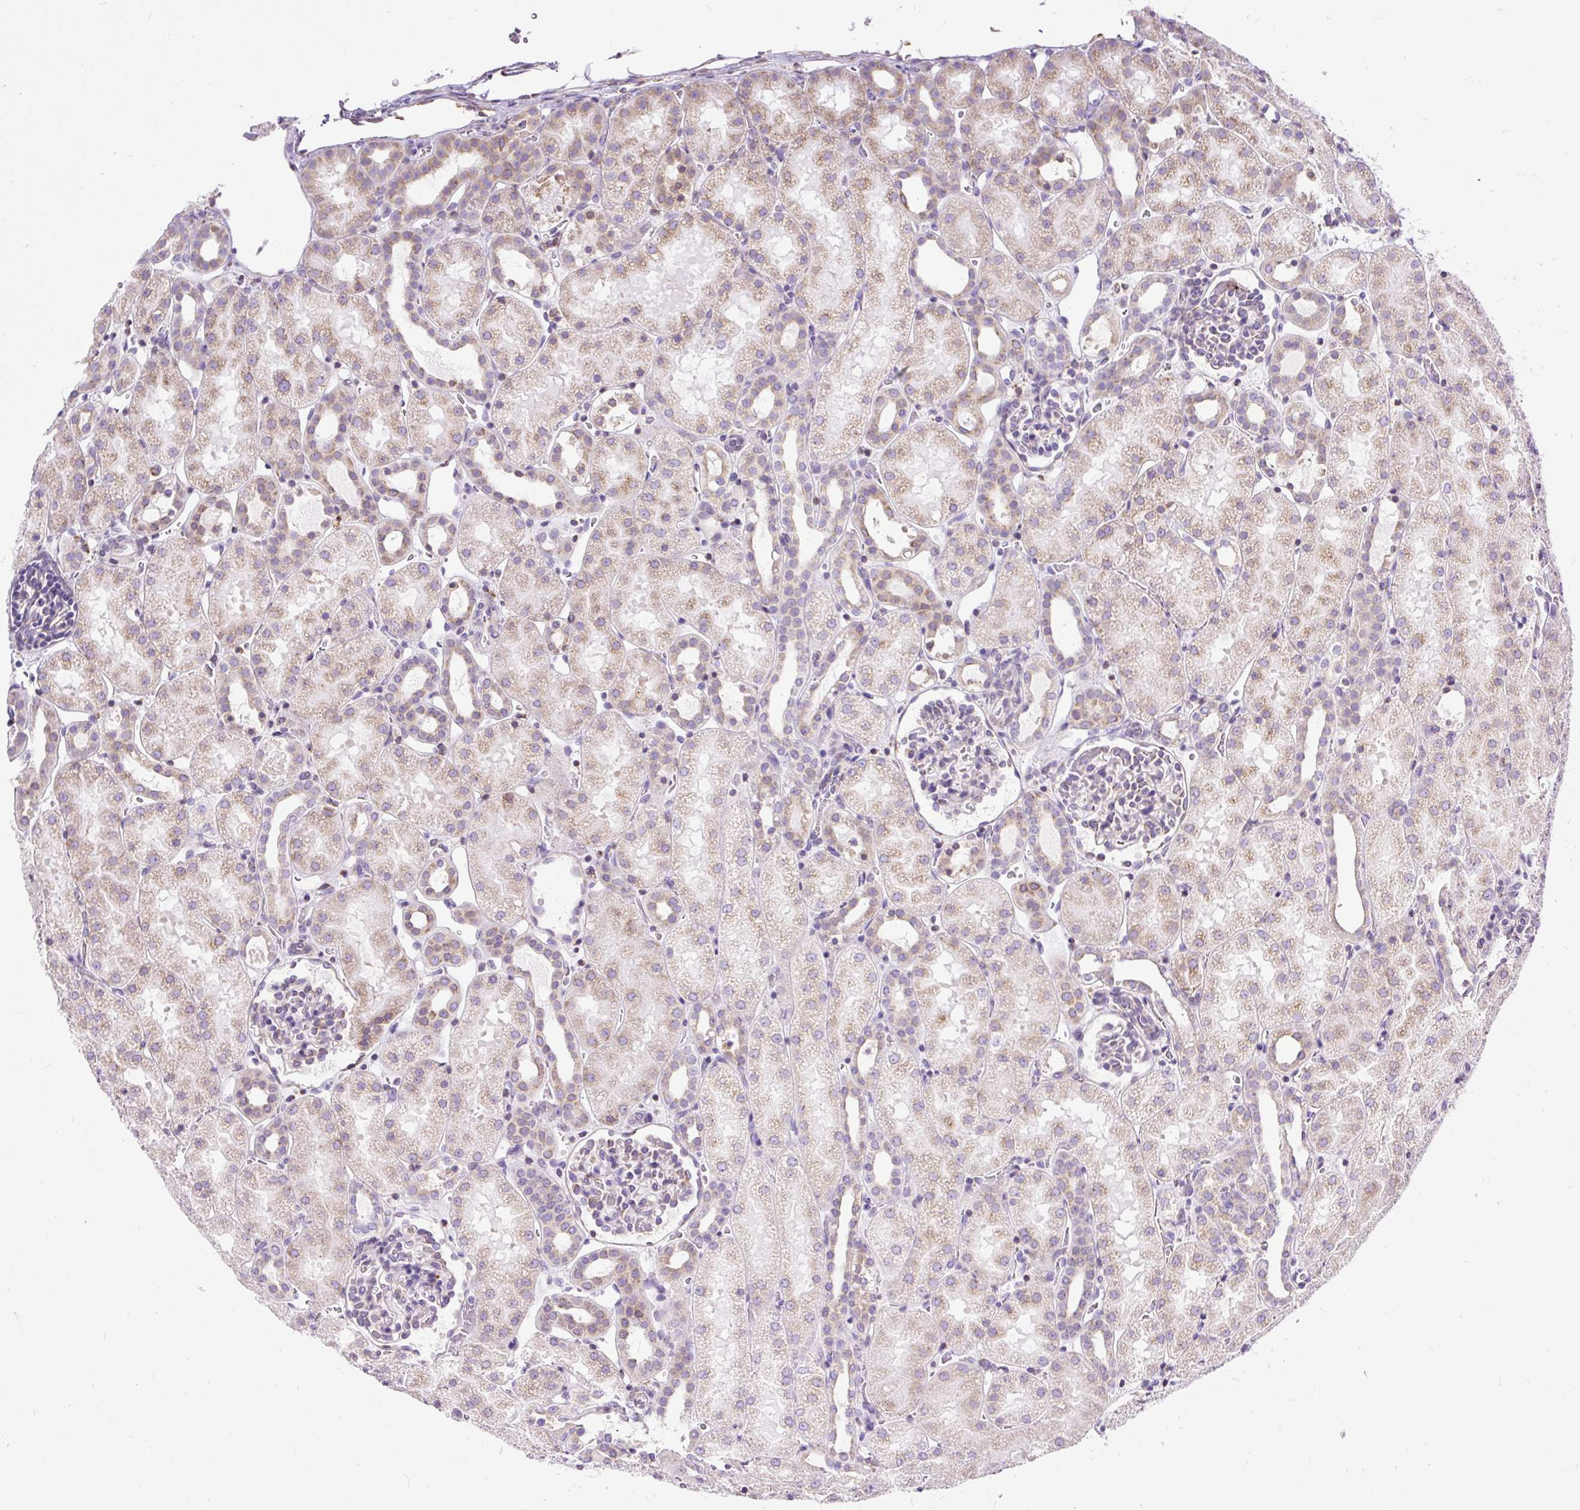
{"staining": {"intensity": "moderate", "quantity": "<25%", "location": "cytoplasmic/membranous"}, "tissue": "kidney", "cell_type": "Cells in glomeruli", "image_type": "normal", "snomed": [{"axis": "morphology", "description": "Normal tissue, NOS"}, {"axis": "topography", "description": "Kidney"}], "caption": "IHC image of normal human kidney stained for a protein (brown), which reveals low levels of moderate cytoplasmic/membranous expression in approximately <25% of cells in glomeruli.", "gene": "DDOST", "patient": {"sex": "male", "age": 2}}